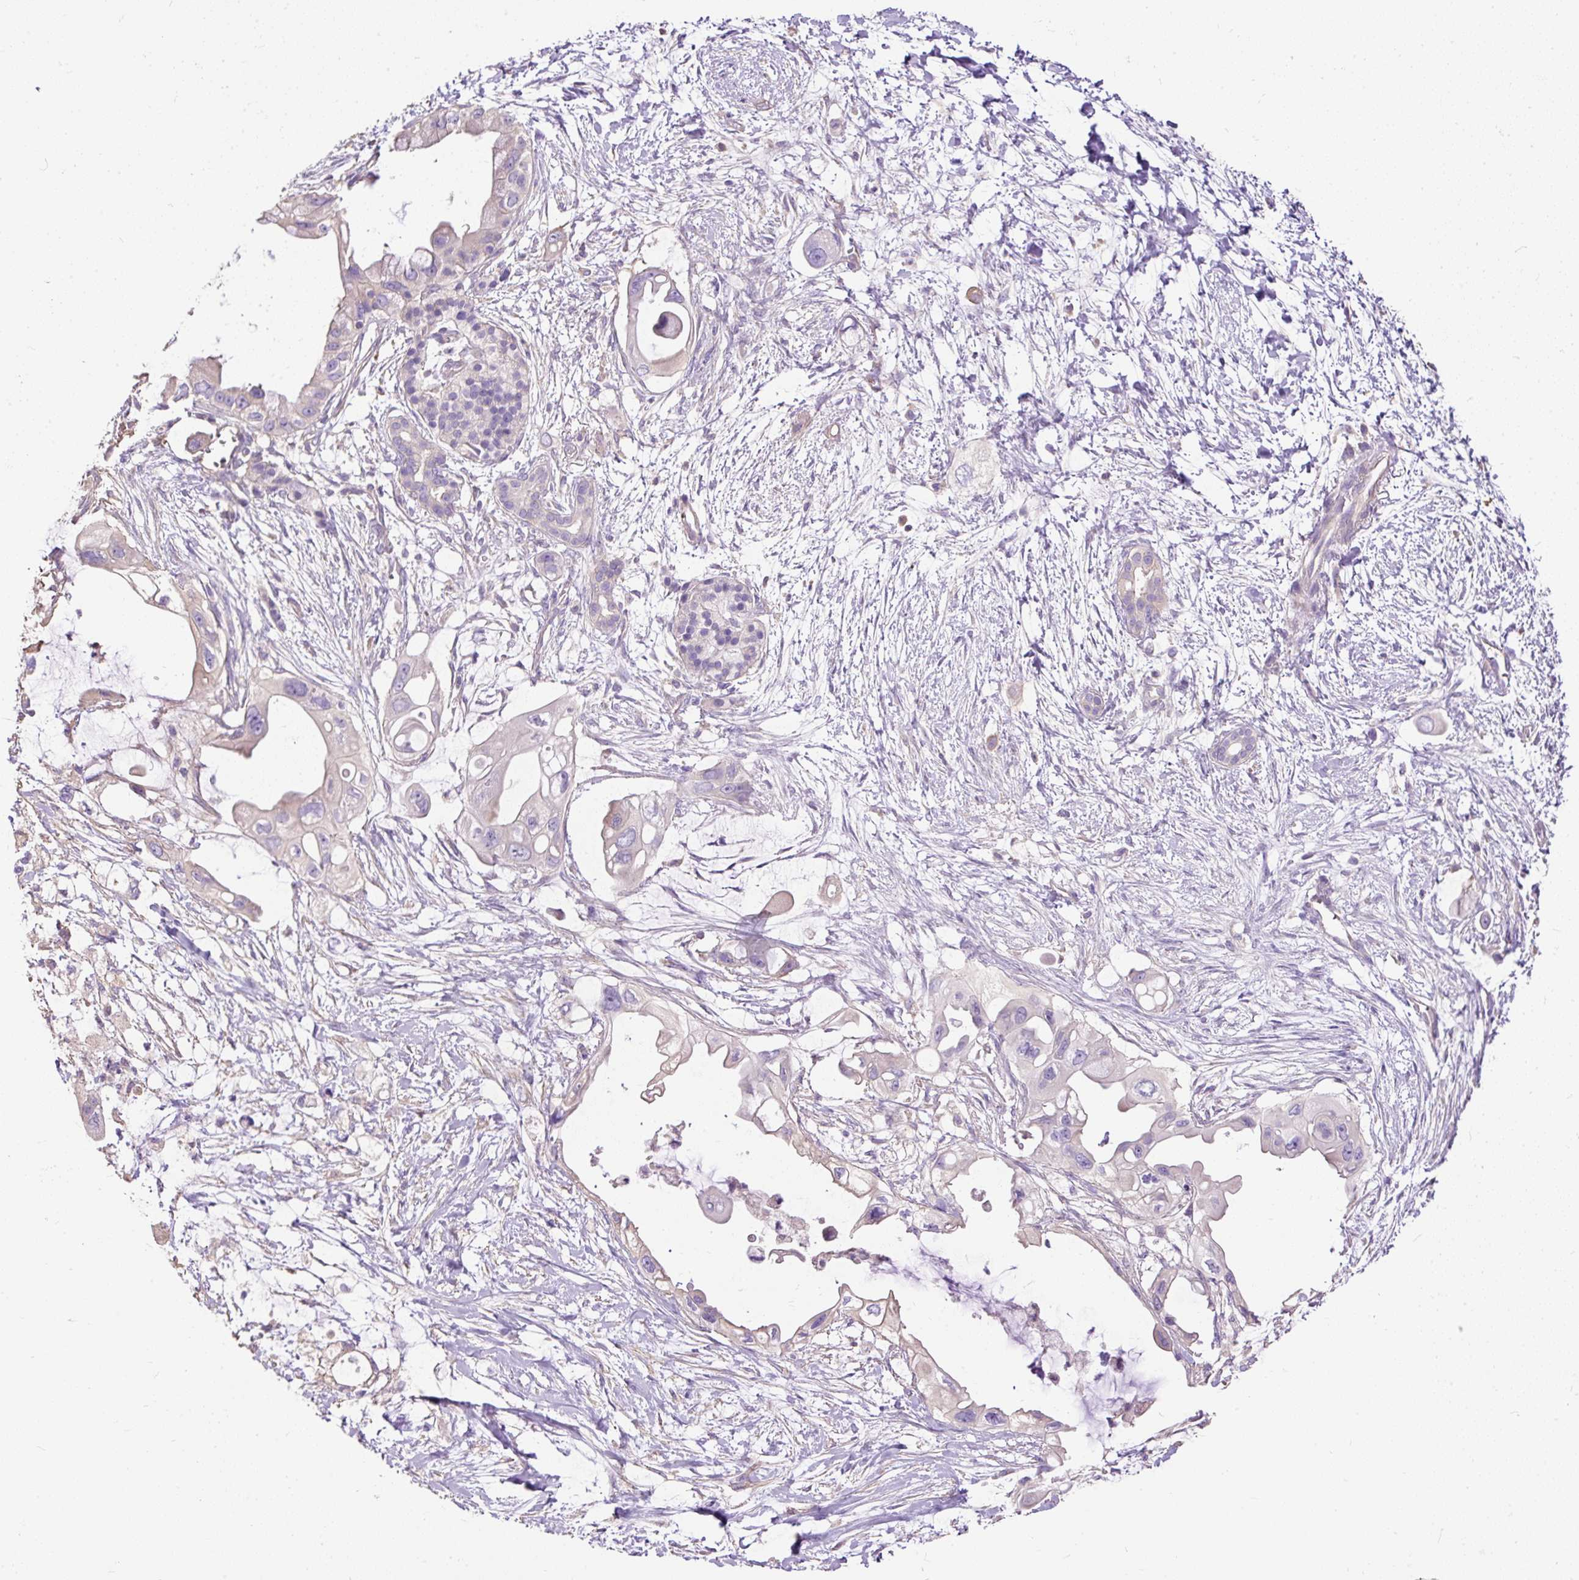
{"staining": {"intensity": "negative", "quantity": "none", "location": "none"}, "tissue": "pancreatic cancer", "cell_type": "Tumor cells", "image_type": "cancer", "snomed": [{"axis": "morphology", "description": "Adenocarcinoma, NOS"}, {"axis": "topography", "description": "Pancreas"}], "caption": "DAB (3,3'-diaminobenzidine) immunohistochemical staining of pancreatic cancer (adenocarcinoma) displays no significant expression in tumor cells.", "gene": "PDIA2", "patient": {"sex": "male", "age": 61}}